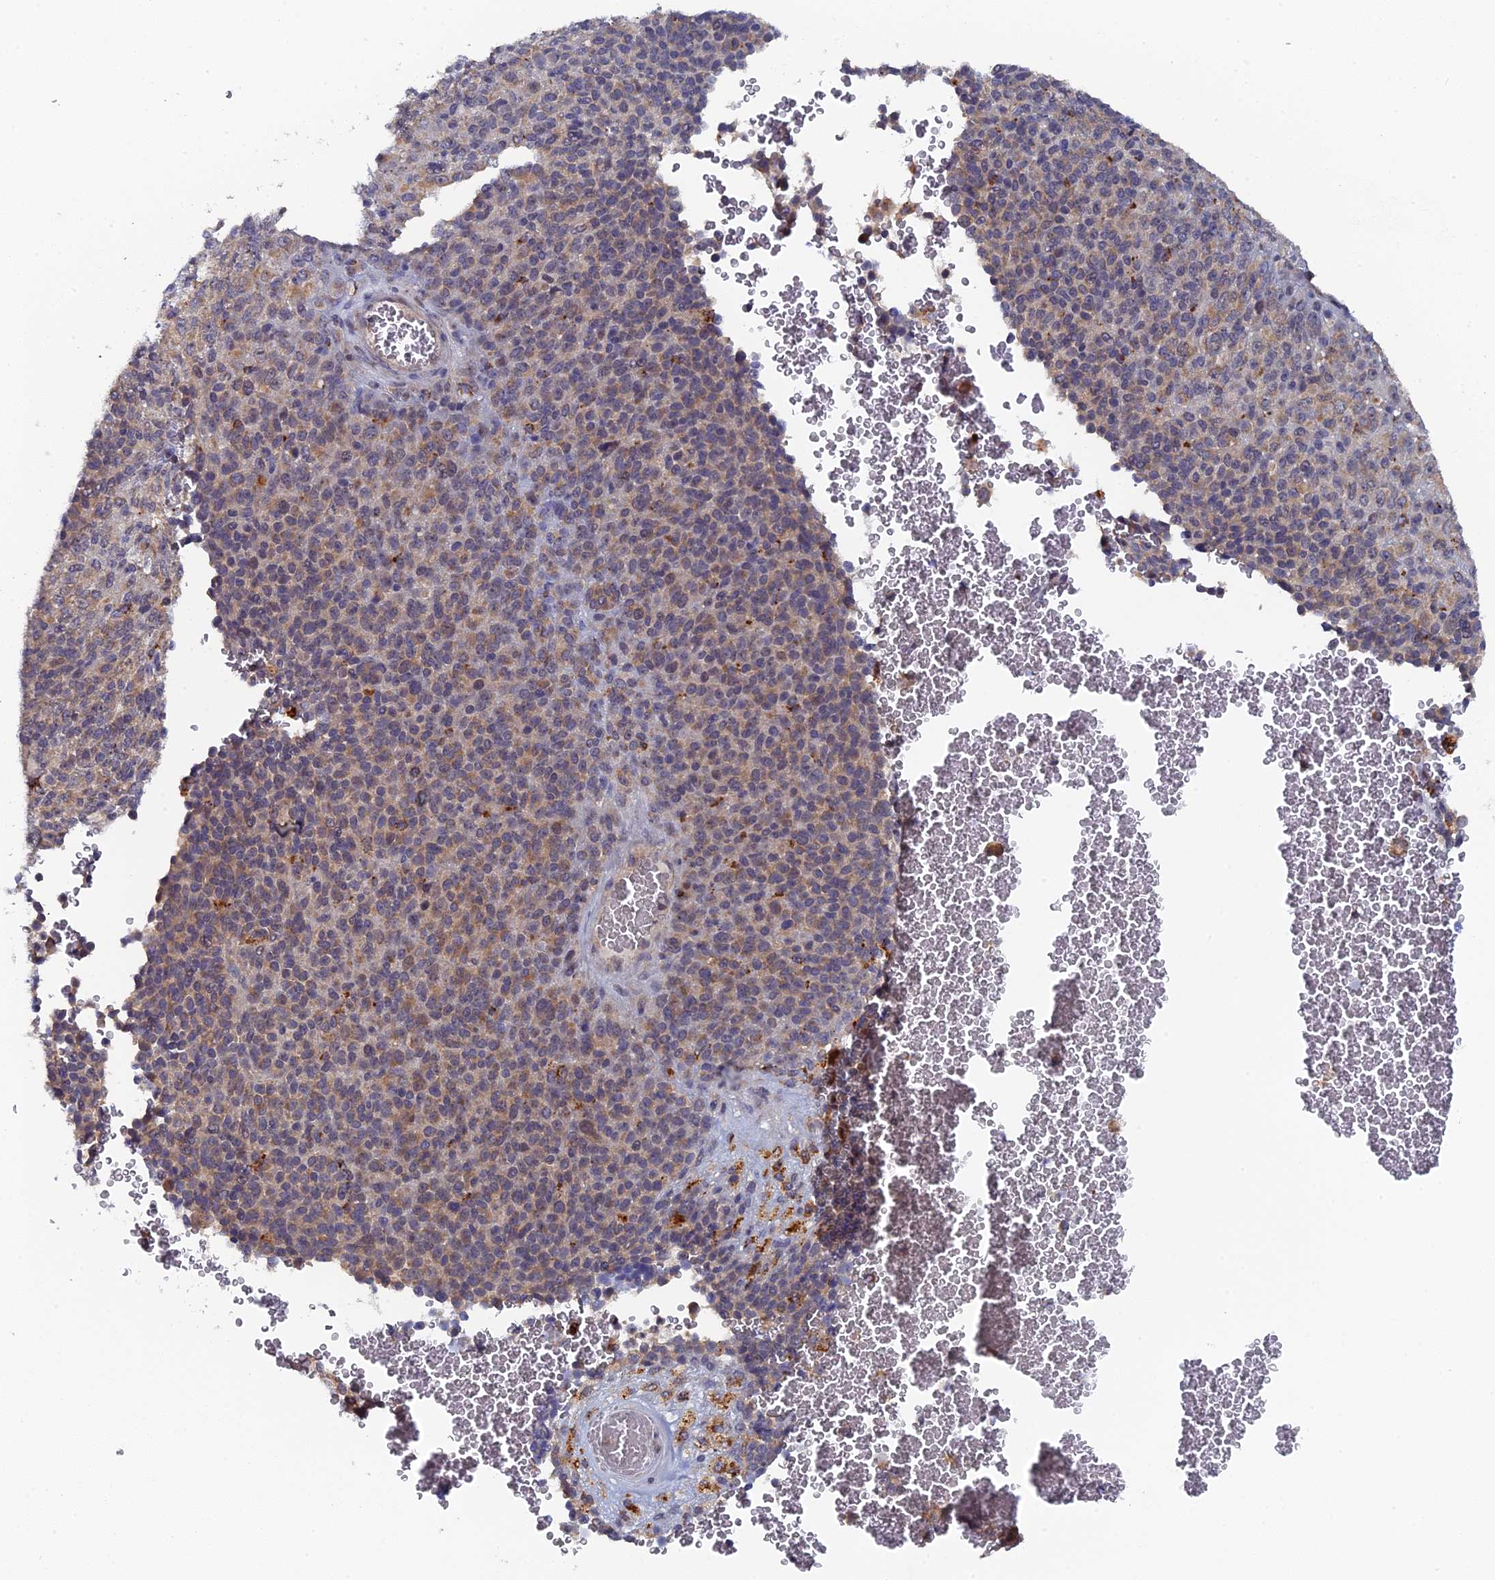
{"staining": {"intensity": "weak", "quantity": "<25%", "location": "cytoplasmic/membranous"}, "tissue": "melanoma", "cell_type": "Tumor cells", "image_type": "cancer", "snomed": [{"axis": "morphology", "description": "Malignant melanoma, Metastatic site"}, {"axis": "topography", "description": "Brain"}], "caption": "Immunohistochemical staining of malignant melanoma (metastatic site) exhibits no significant expression in tumor cells.", "gene": "MIGA2", "patient": {"sex": "female", "age": 56}}